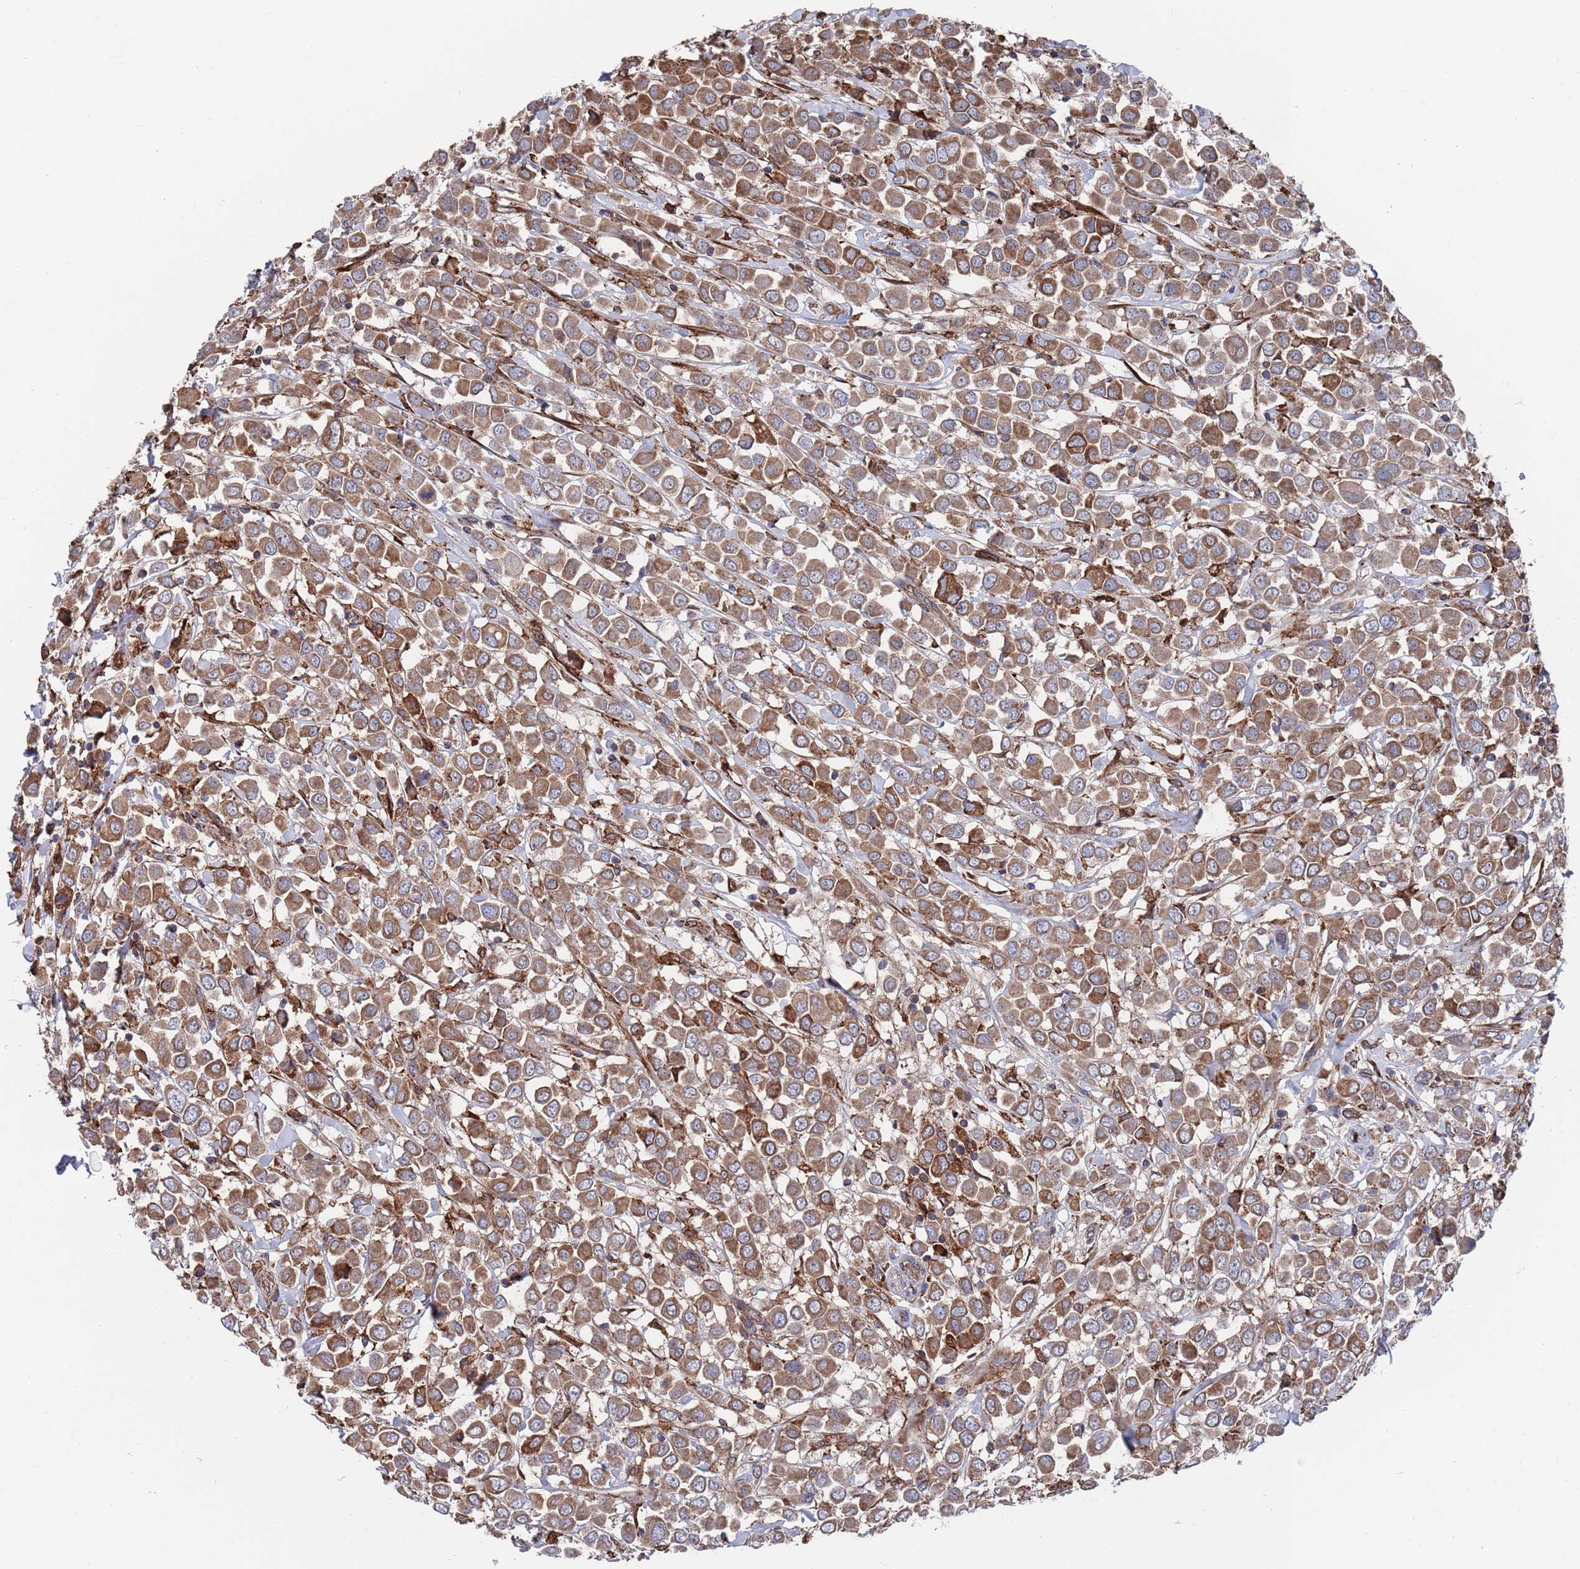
{"staining": {"intensity": "moderate", "quantity": ">75%", "location": "cytoplasmic/membranous"}, "tissue": "breast cancer", "cell_type": "Tumor cells", "image_type": "cancer", "snomed": [{"axis": "morphology", "description": "Duct carcinoma"}, {"axis": "topography", "description": "Breast"}], "caption": "Breast cancer (invasive ductal carcinoma) was stained to show a protein in brown. There is medium levels of moderate cytoplasmic/membranous staining in approximately >75% of tumor cells. Using DAB (3,3'-diaminobenzidine) (brown) and hematoxylin (blue) stains, captured at high magnification using brightfield microscopy.", "gene": "GID8", "patient": {"sex": "female", "age": 61}}